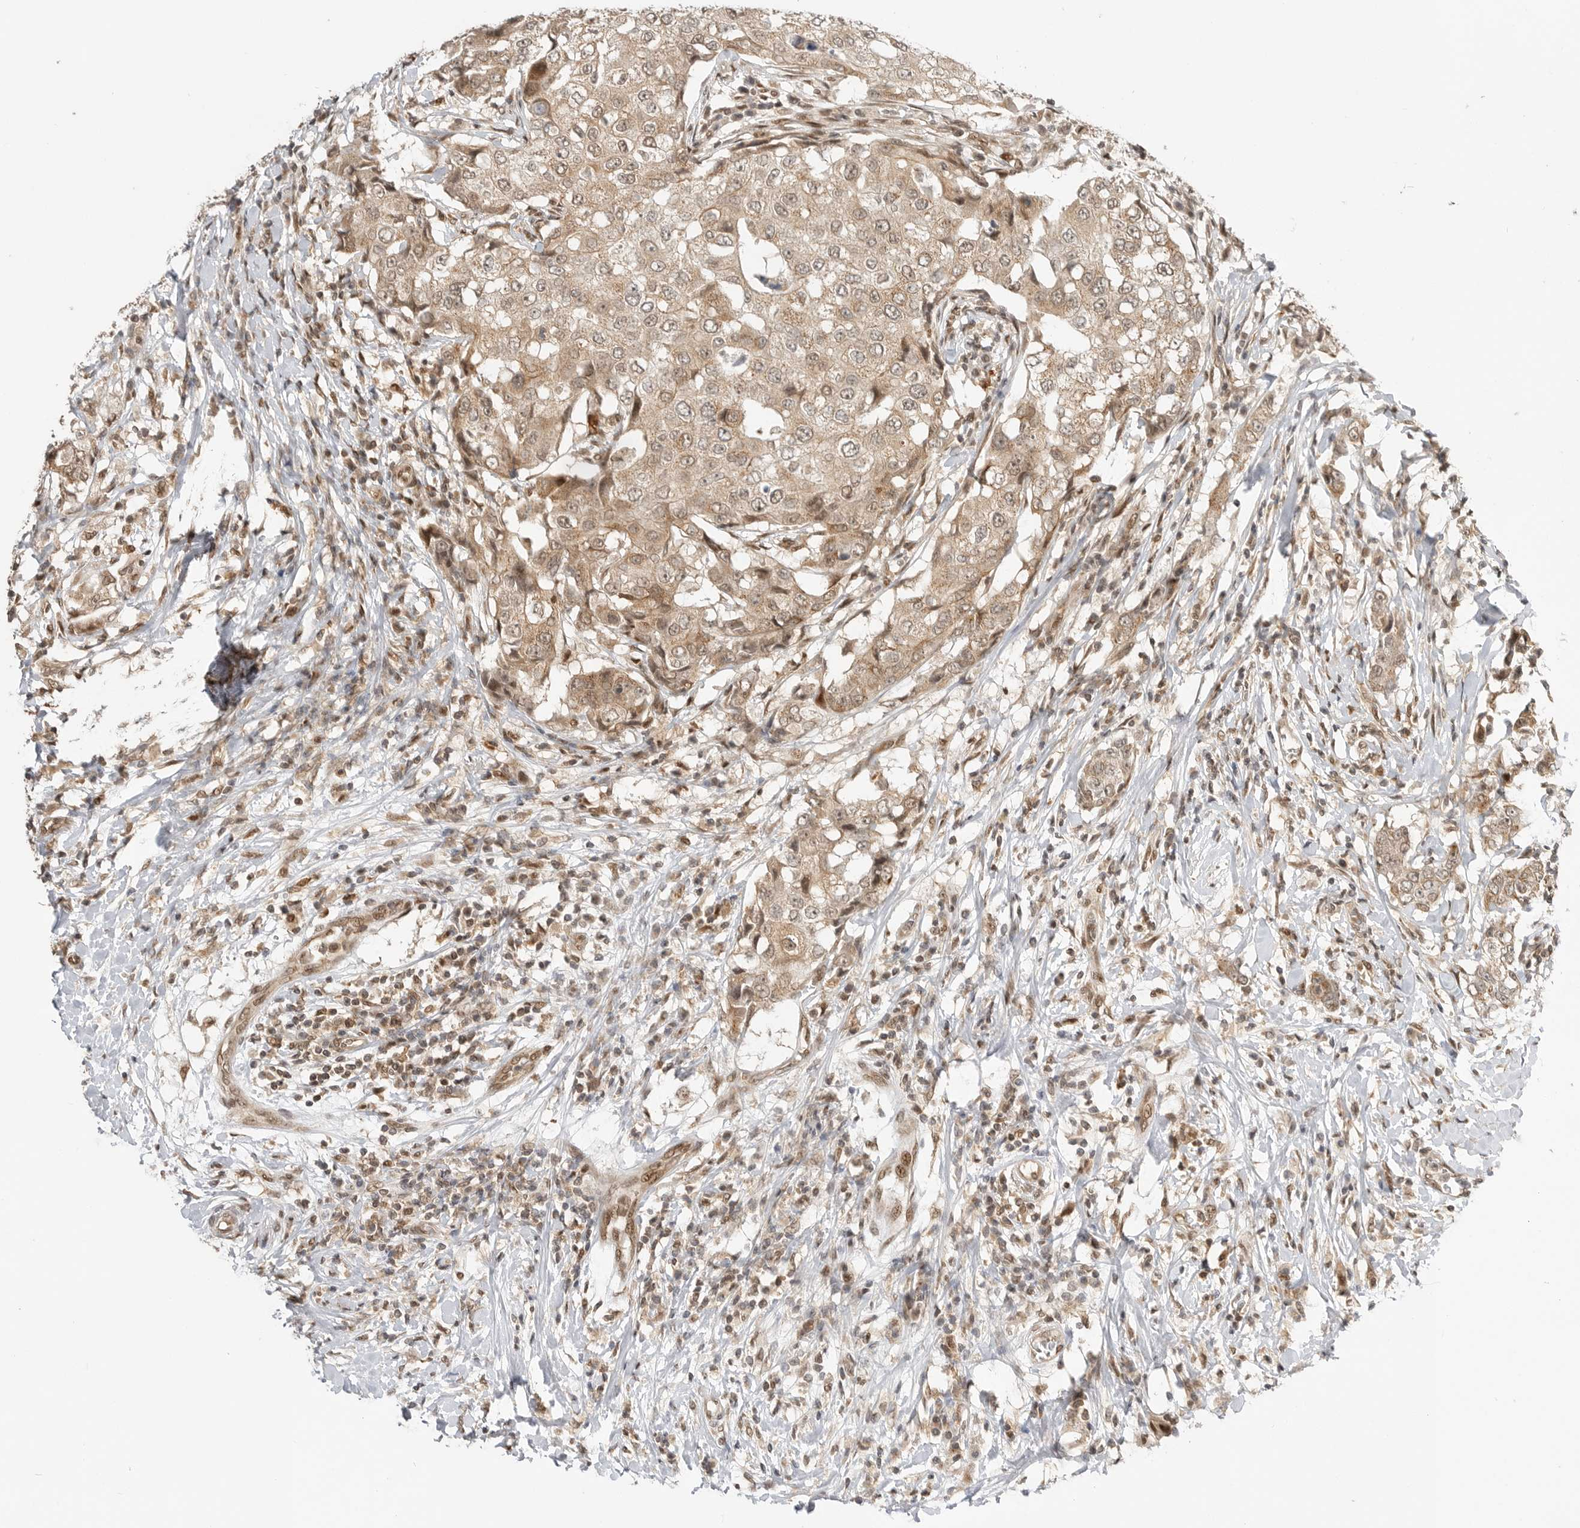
{"staining": {"intensity": "weak", "quantity": ">75%", "location": "cytoplasmic/membranous"}, "tissue": "breast cancer", "cell_type": "Tumor cells", "image_type": "cancer", "snomed": [{"axis": "morphology", "description": "Duct carcinoma"}, {"axis": "topography", "description": "Breast"}], "caption": "Infiltrating ductal carcinoma (breast) stained for a protein (brown) reveals weak cytoplasmic/membranous positive positivity in about >75% of tumor cells.", "gene": "ALKAL1", "patient": {"sex": "female", "age": 27}}